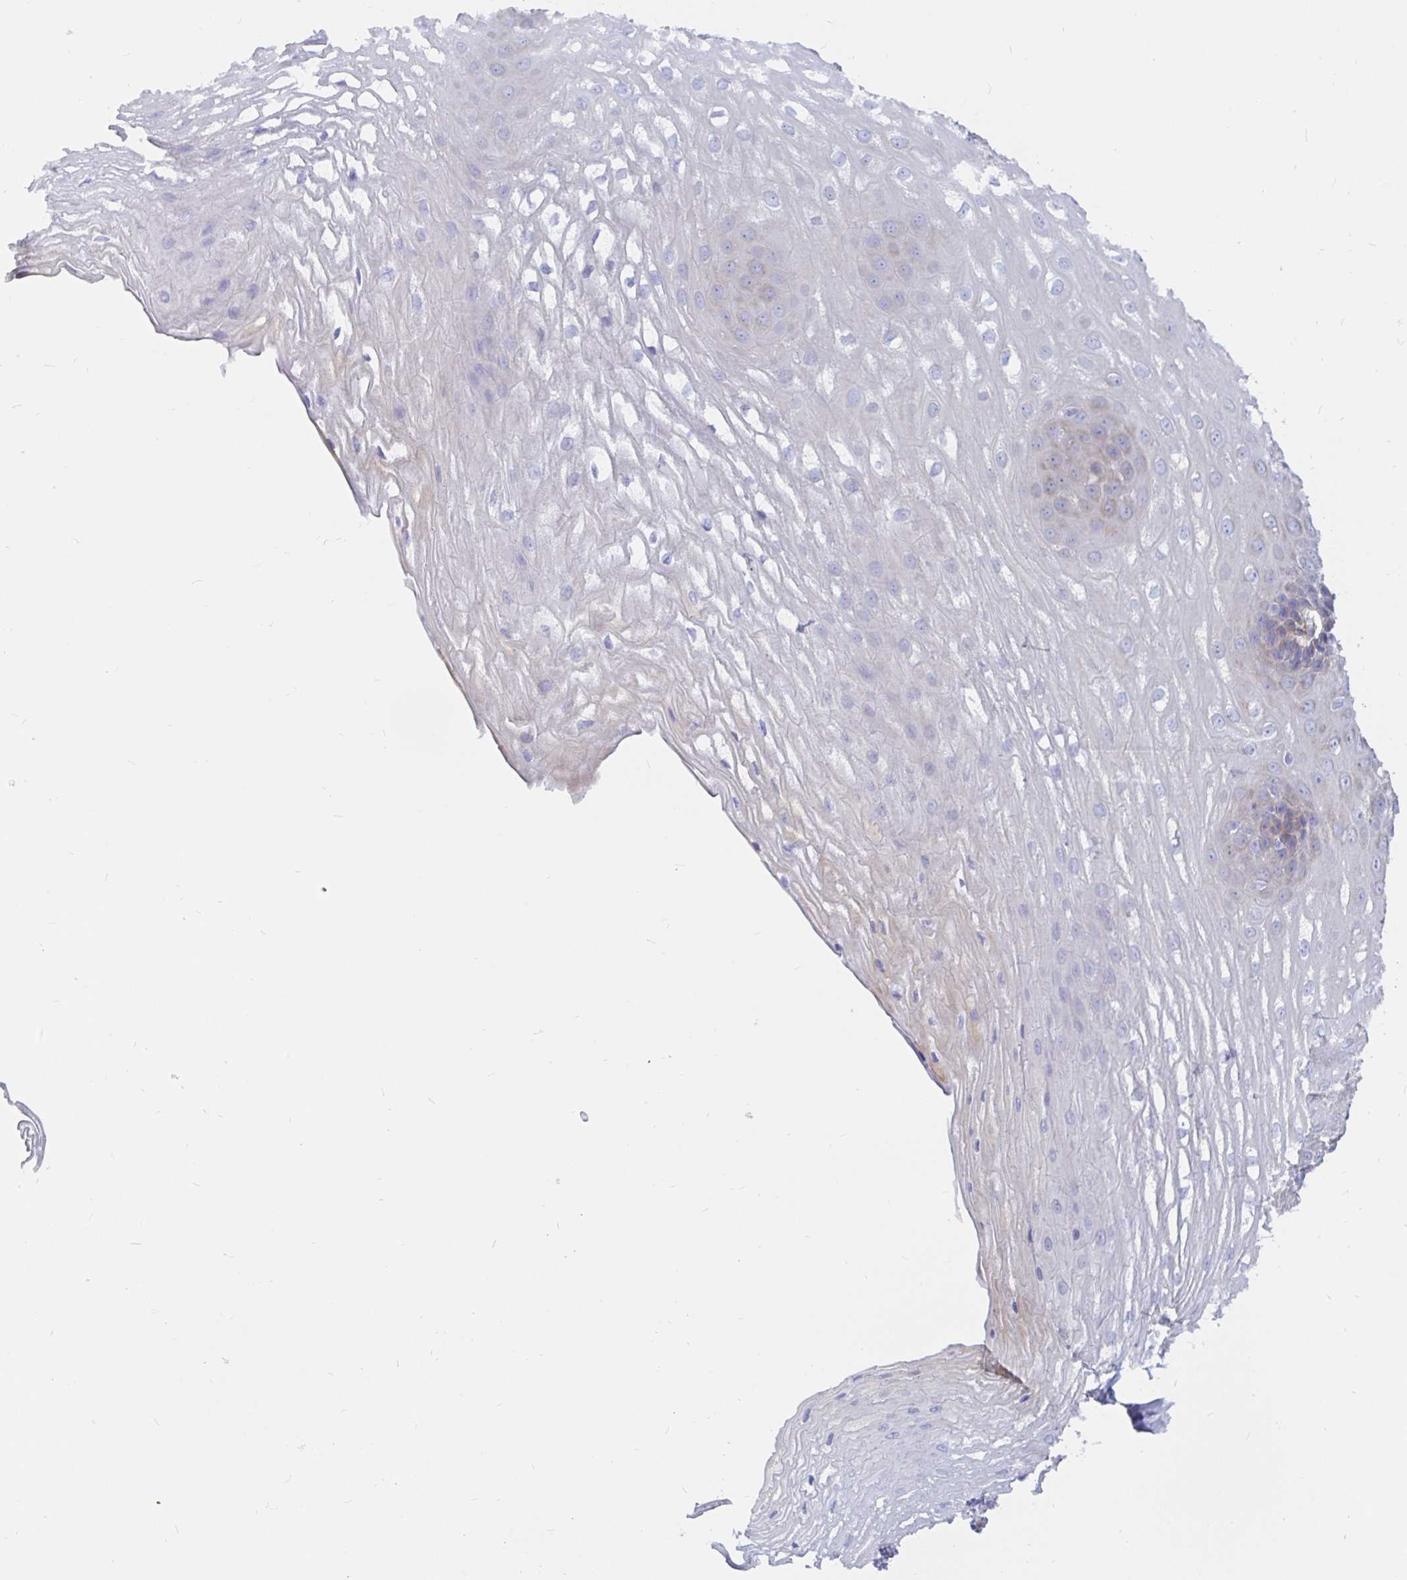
{"staining": {"intensity": "negative", "quantity": "none", "location": "none"}, "tissue": "esophagus", "cell_type": "Squamous epithelial cells", "image_type": "normal", "snomed": [{"axis": "morphology", "description": "Normal tissue, NOS"}, {"axis": "topography", "description": "Esophagus"}], "caption": "Esophagus was stained to show a protein in brown. There is no significant expression in squamous epithelial cells.", "gene": "COX16", "patient": {"sex": "male", "age": 62}}